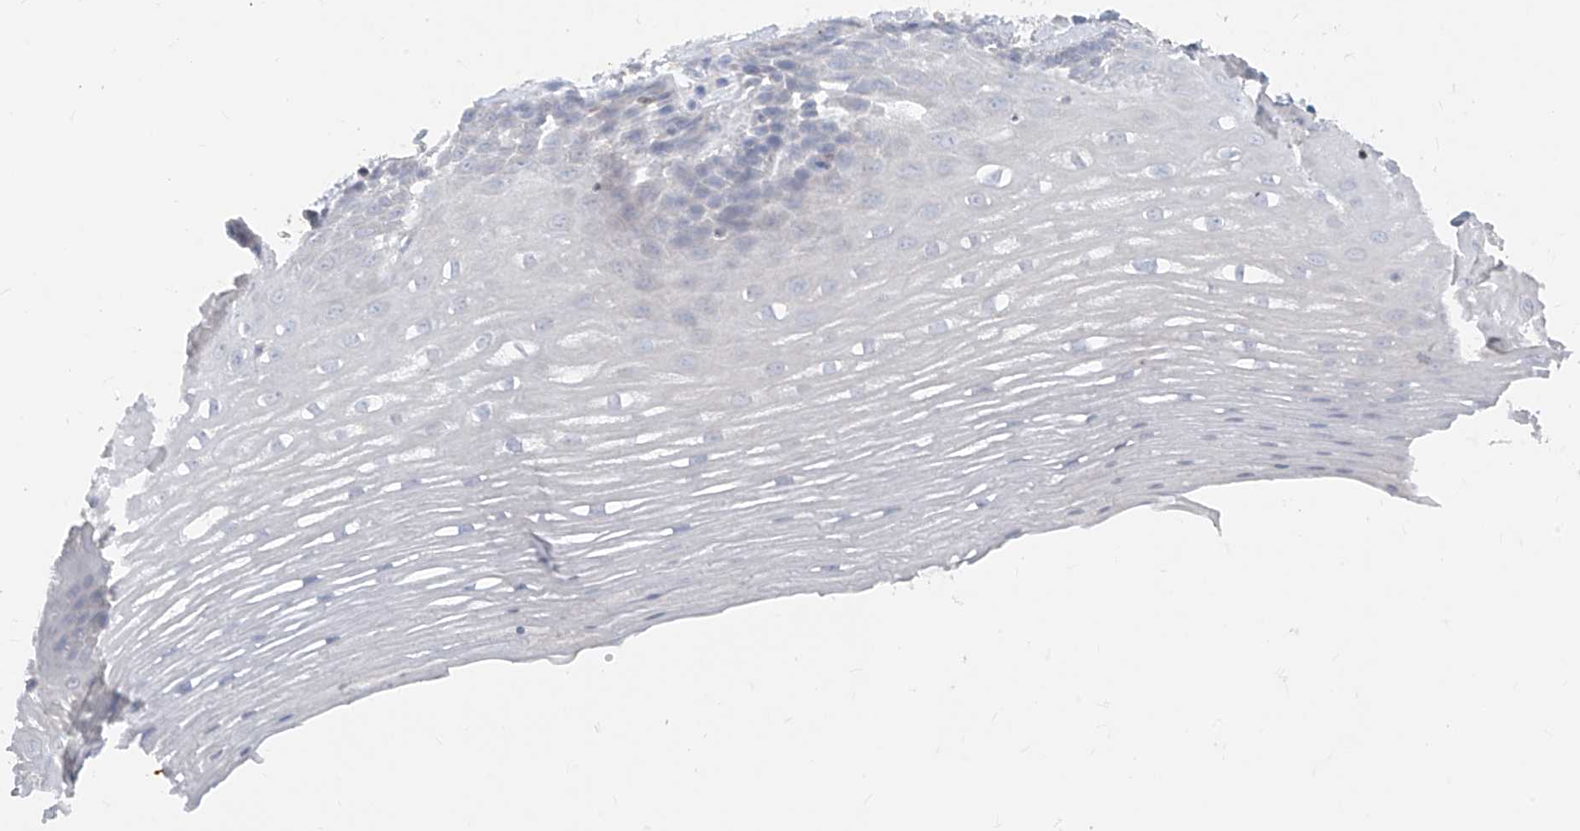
{"staining": {"intensity": "negative", "quantity": "none", "location": "none"}, "tissue": "esophagus", "cell_type": "Squamous epithelial cells", "image_type": "normal", "snomed": [{"axis": "morphology", "description": "Normal tissue, NOS"}, {"axis": "topography", "description": "Esophagus"}], "caption": "Squamous epithelial cells are negative for brown protein staining in normal esophagus. (DAB (3,3'-diaminobenzidine) immunohistochemistry (IHC) visualized using brightfield microscopy, high magnification).", "gene": "TBX21", "patient": {"sex": "male", "age": 62}}